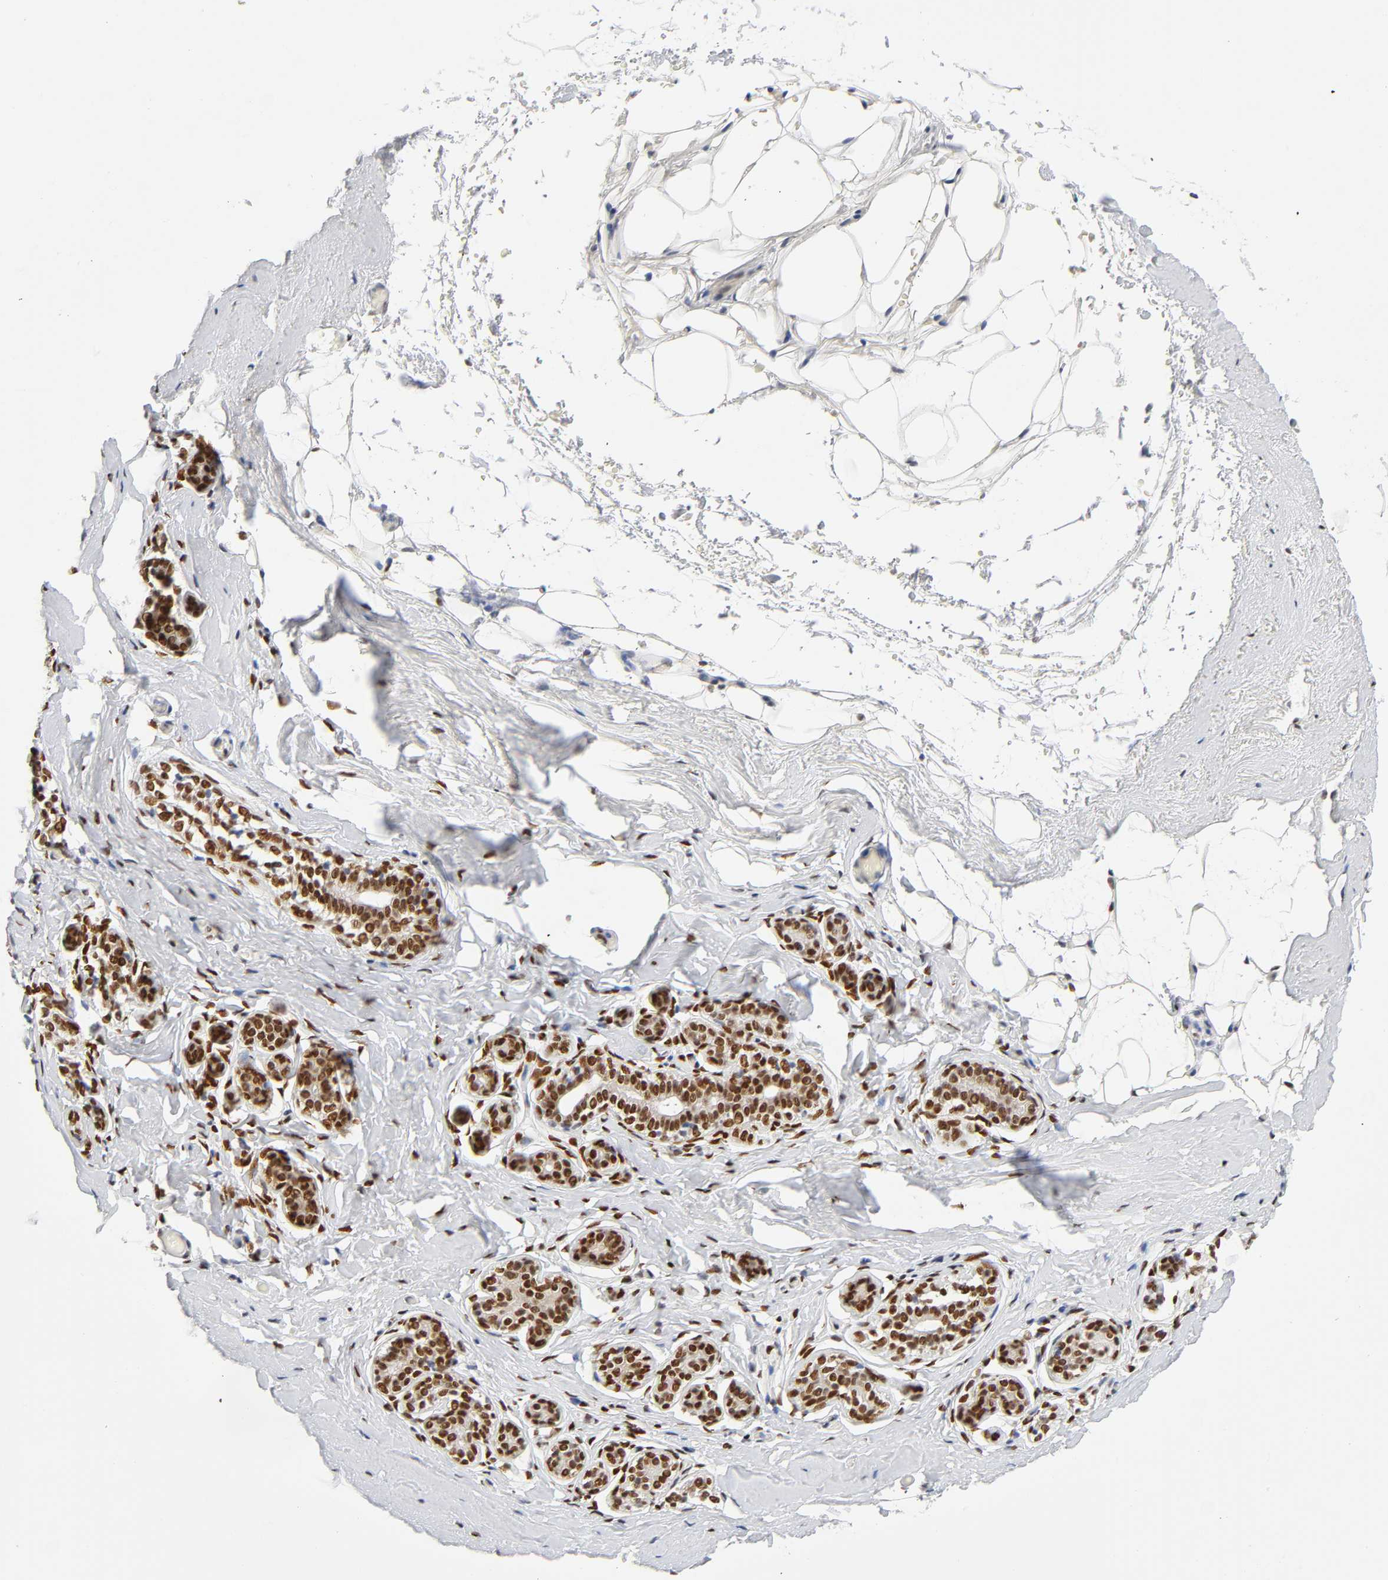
{"staining": {"intensity": "moderate", "quantity": ">75%", "location": "nuclear"}, "tissue": "breast", "cell_type": "Adipocytes", "image_type": "normal", "snomed": [{"axis": "morphology", "description": "Normal tissue, NOS"}, {"axis": "topography", "description": "Breast"}, {"axis": "topography", "description": "Soft tissue"}], "caption": "A medium amount of moderate nuclear staining is seen in approximately >75% of adipocytes in benign breast. (Stains: DAB in brown, nuclei in blue, Microscopy: brightfield microscopy at high magnification).", "gene": "NFIC", "patient": {"sex": "female", "age": 75}}